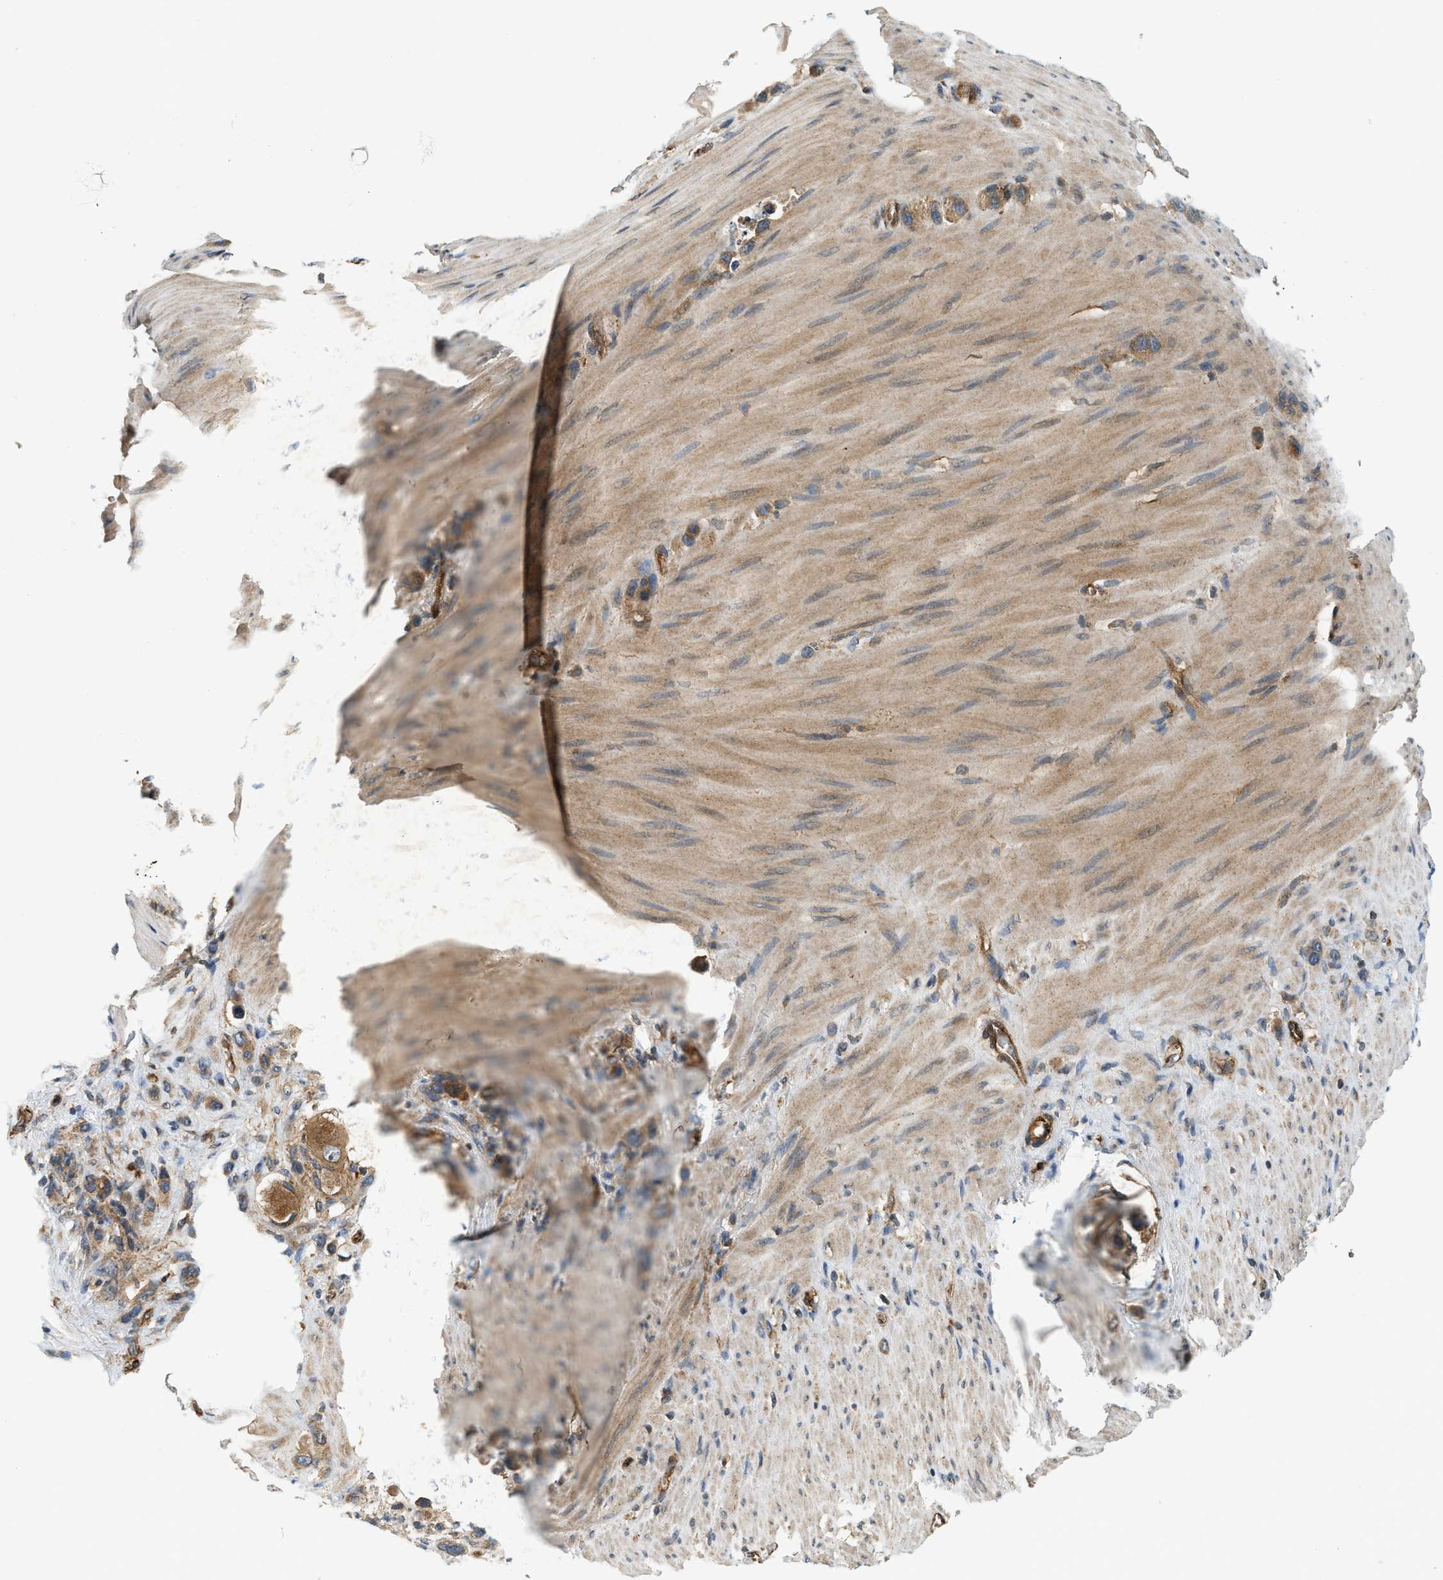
{"staining": {"intensity": "moderate", "quantity": ">75%", "location": "cytoplasmic/membranous"}, "tissue": "stomach cancer", "cell_type": "Tumor cells", "image_type": "cancer", "snomed": [{"axis": "morphology", "description": "Adenocarcinoma, NOS"}, {"axis": "morphology", "description": "Adenocarcinoma, High grade"}, {"axis": "topography", "description": "Stomach, upper"}, {"axis": "topography", "description": "Stomach, lower"}], "caption": "DAB (3,3'-diaminobenzidine) immunohistochemical staining of human stomach cancer (adenocarcinoma) shows moderate cytoplasmic/membranous protein staining in approximately >75% of tumor cells. (Stains: DAB in brown, nuclei in blue, Microscopy: brightfield microscopy at high magnification).", "gene": "HIP1", "patient": {"sex": "female", "age": 65}}